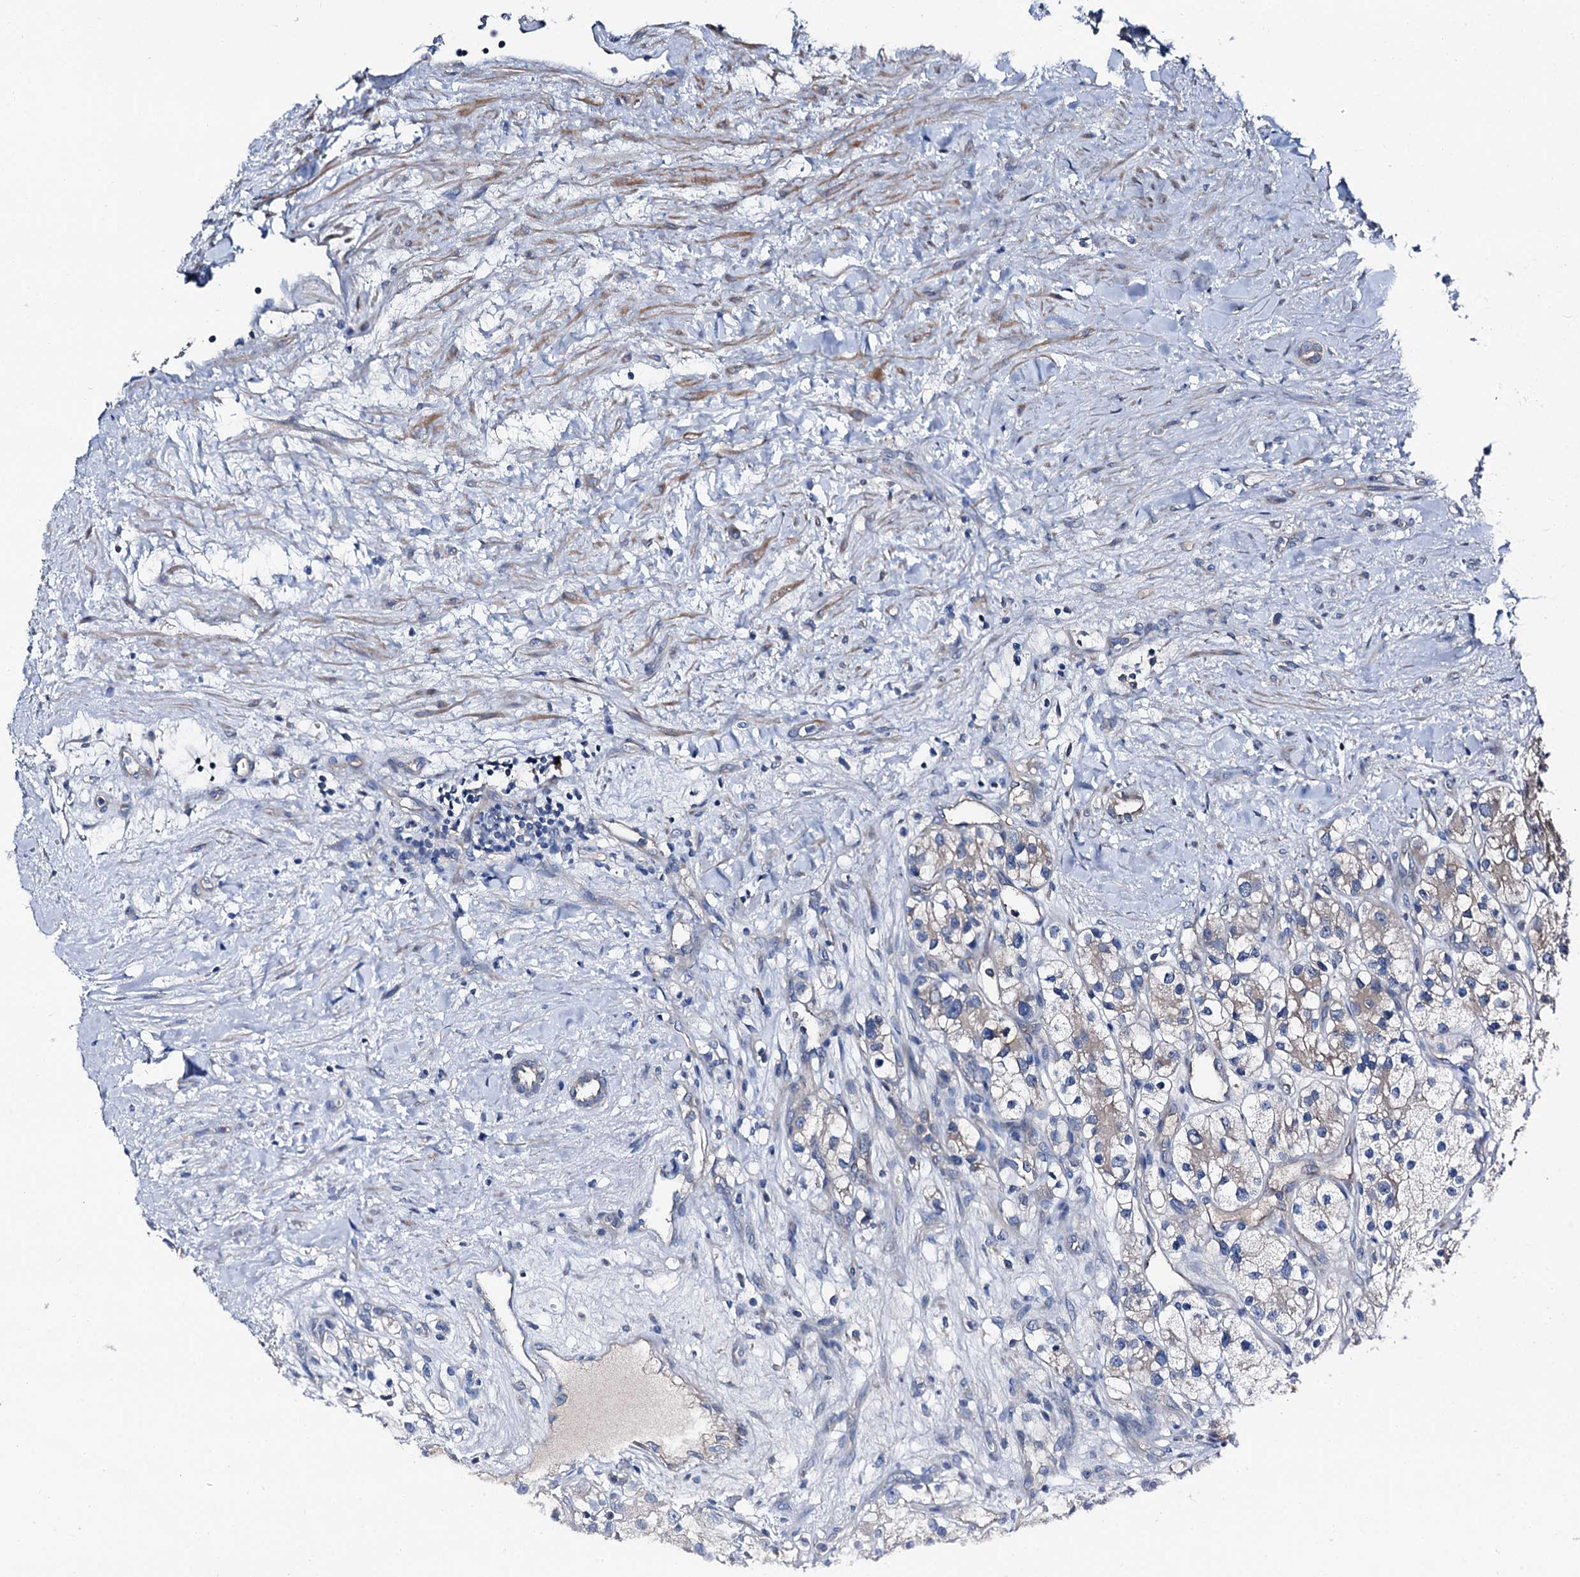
{"staining": {"intensity": "weak", "quantity": "<25%", "location": "cytoplasmic/membranous"}, "tissue": "renal cancer", "cell_type": "Tumor cells", "image_type": "cancer", "snomed": [{"axis": "morphology", "description": "Adenocarcinoma, NOS"}, {"axis": "topography", "description": "Kidney"}], "caption": "High magnification brightfield microscopy of renal cancer stained with DAB (brown) and counterstained with hematoxylin (blue): tumor cells show no significant expression. (DAB (3,3'-diaminobenzidine) immunohistochemistry (IHC) visualized using brightfield microscopy, high magnification).", "gene": "SLC22A25", "patient": {"sex": "female", "age": 57}}